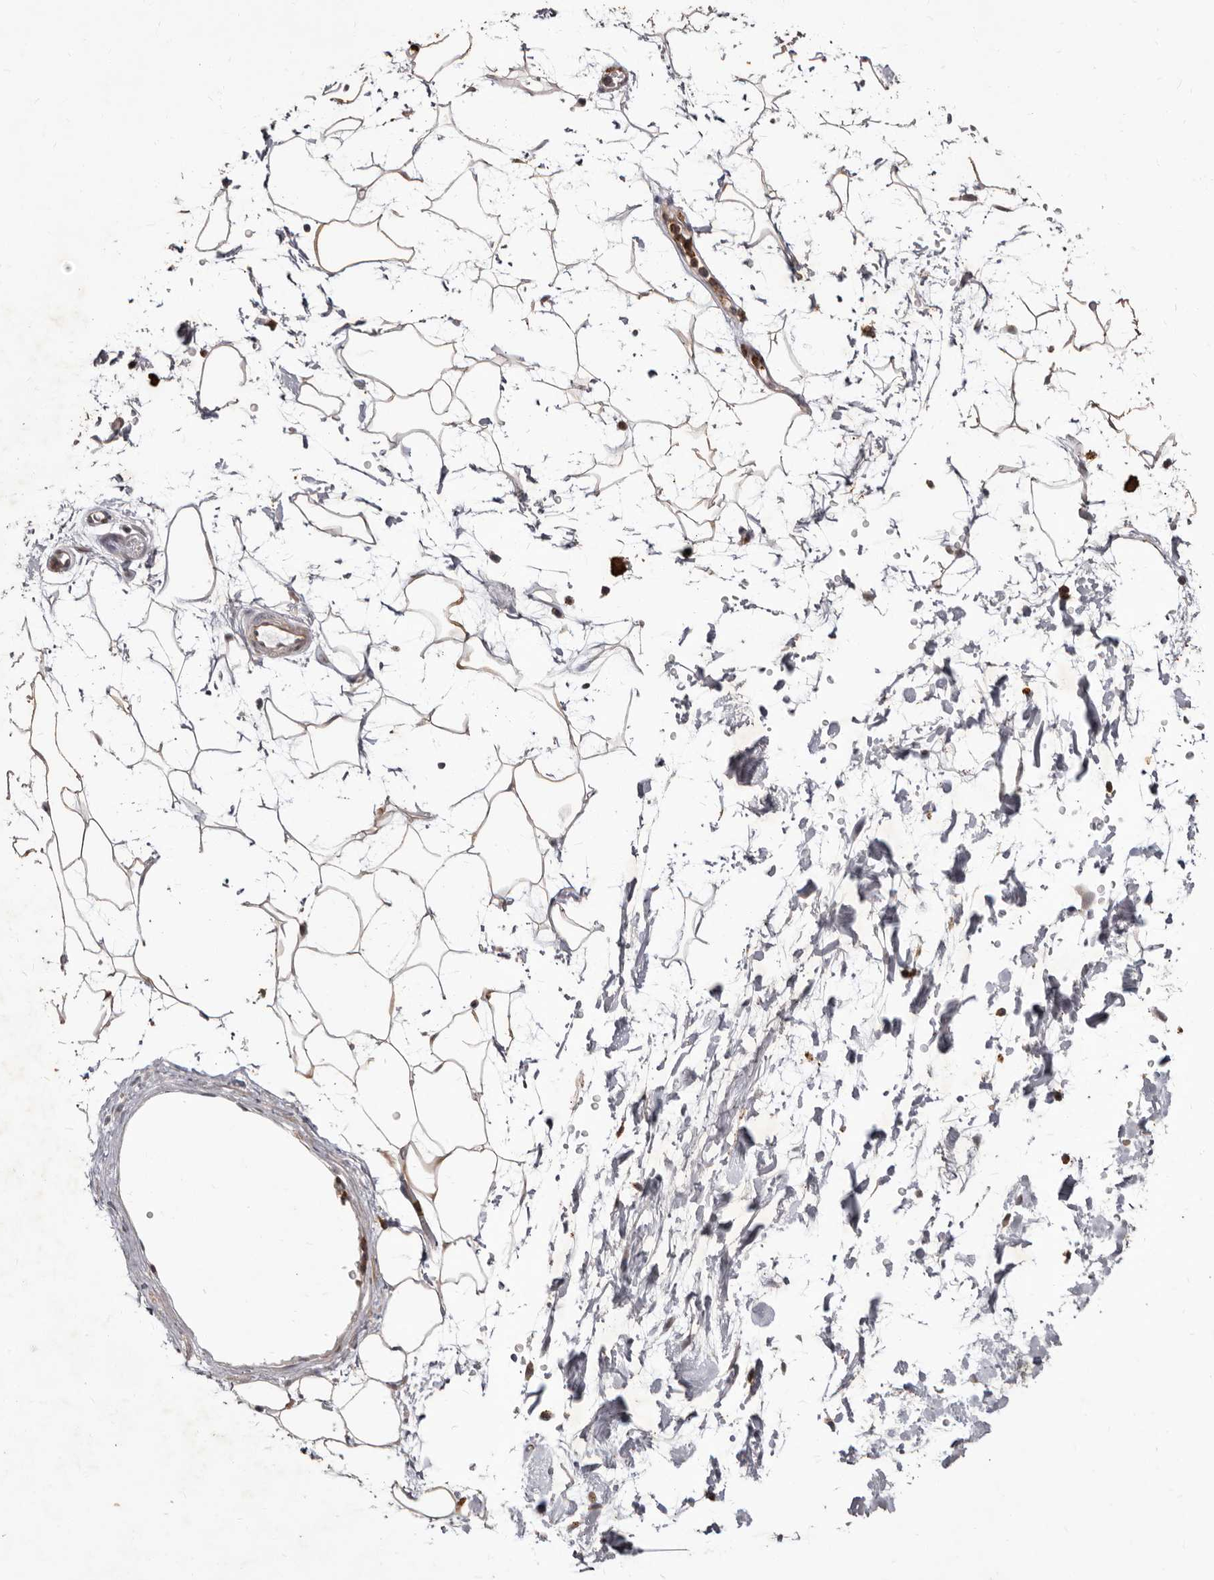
{"staining": {"intensity": "moderate", "quantity": ">75%", "location": "cytoplasmic/membranous"}, "tissue": "adipose tissue", "cell_type": "Adipocytes", "image_type": "normal", "snomed": [{"axis": "morphology", "description": "Normal tissue, NOS"}, {"axis": "topography", "description": "Soft tissue"}], "caption": "IHC of benign human adipose tissue exhibits medium levels of moderate cytoplasmic/membranous expression in approximately >75% of adipocytes.", "gene": "ACLY", "patient": {"sex": "male", "age": 72}}